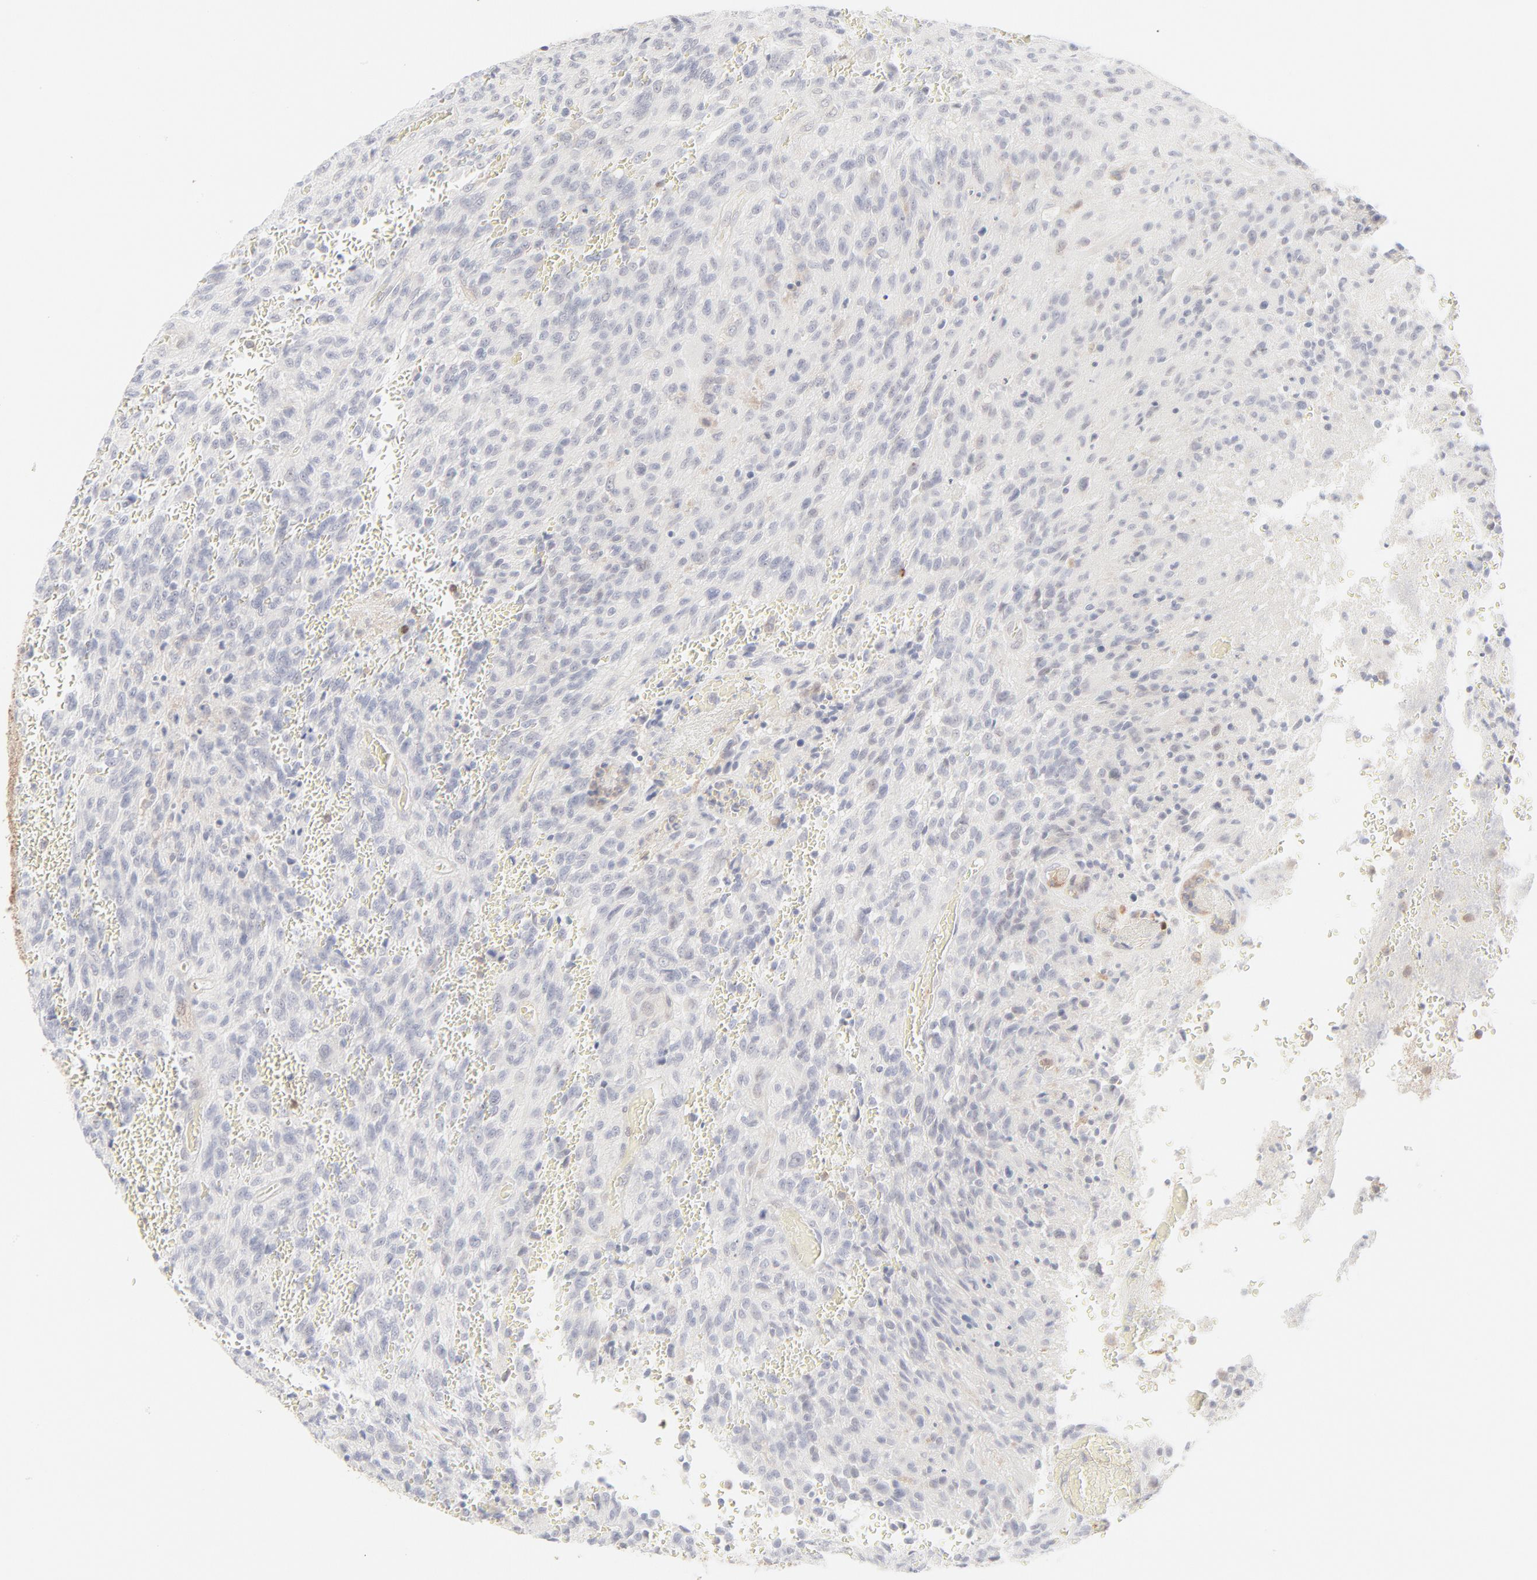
{"staining": {"intensity": "negative", "quantity": "none", "location": "none"}, "tissue": "glioma", "cell_type": "Tumor cells", "image_type": "cancer", "snomed": [{"axis": "morphology", "description": "Normal tissue, NOS"}, {"axis": "morphology", "description": "Glioma, malignant, High grade"}, {"axis": "topography", "description": "Cerebral cortex"}], "caption": "An immunohistochemistry (IHC) micrograph of malignant high-grade glioma is shown. There is no staining in tumor cells of malignant high-grade glioma.", "gene": "PRKCB", "patient": {"sex": "male", "age": 56}}